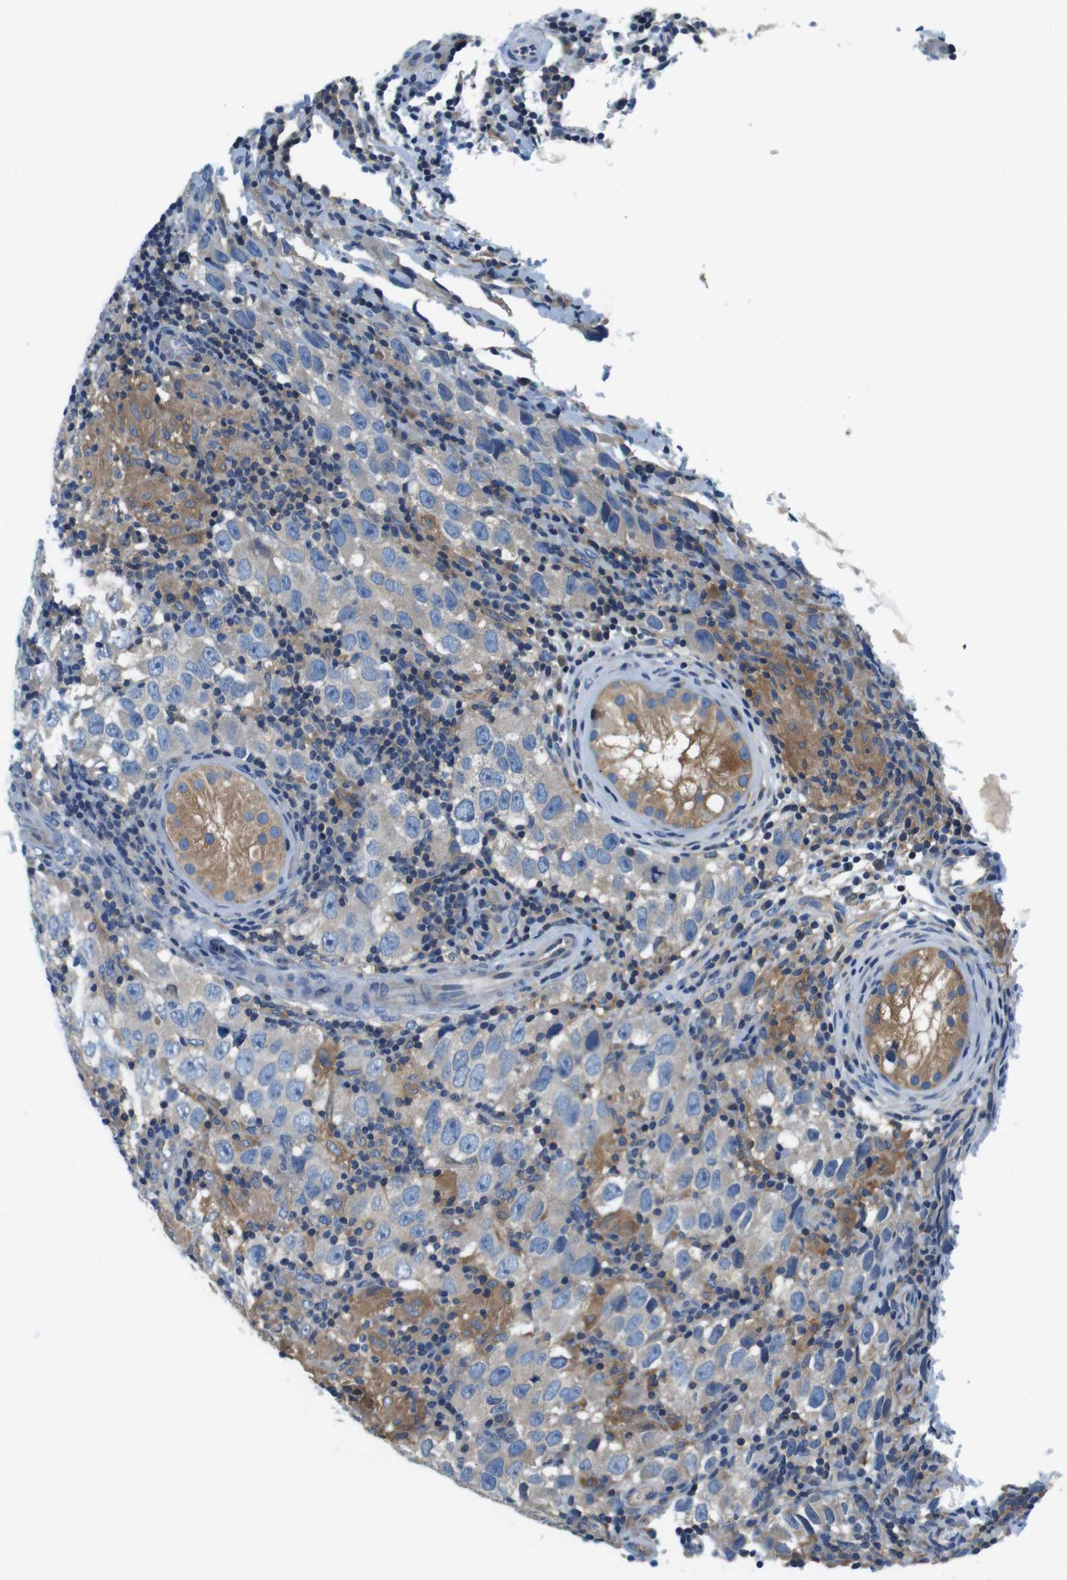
{"staining": {"intensity": "weak", "quantity": ">75%", "location": "cytoplasmic/membranous"}, "tissue": "testis cancer", "cell_type": "Tumor cells", "image_type": "cancer", "snomed": [{"axis": "morphology", "description": "Carcinoma, Embryonal, NOS"}, {"axis": "topography", "description": "Testis"}], "caption": "Protein staining shows weak cytoplasmic/membranous staining in about >75% of tumor cells in testis embryonal carcinoma.", "gene": "DENND4C", "patient": {"sex": "male", "age": 21}}